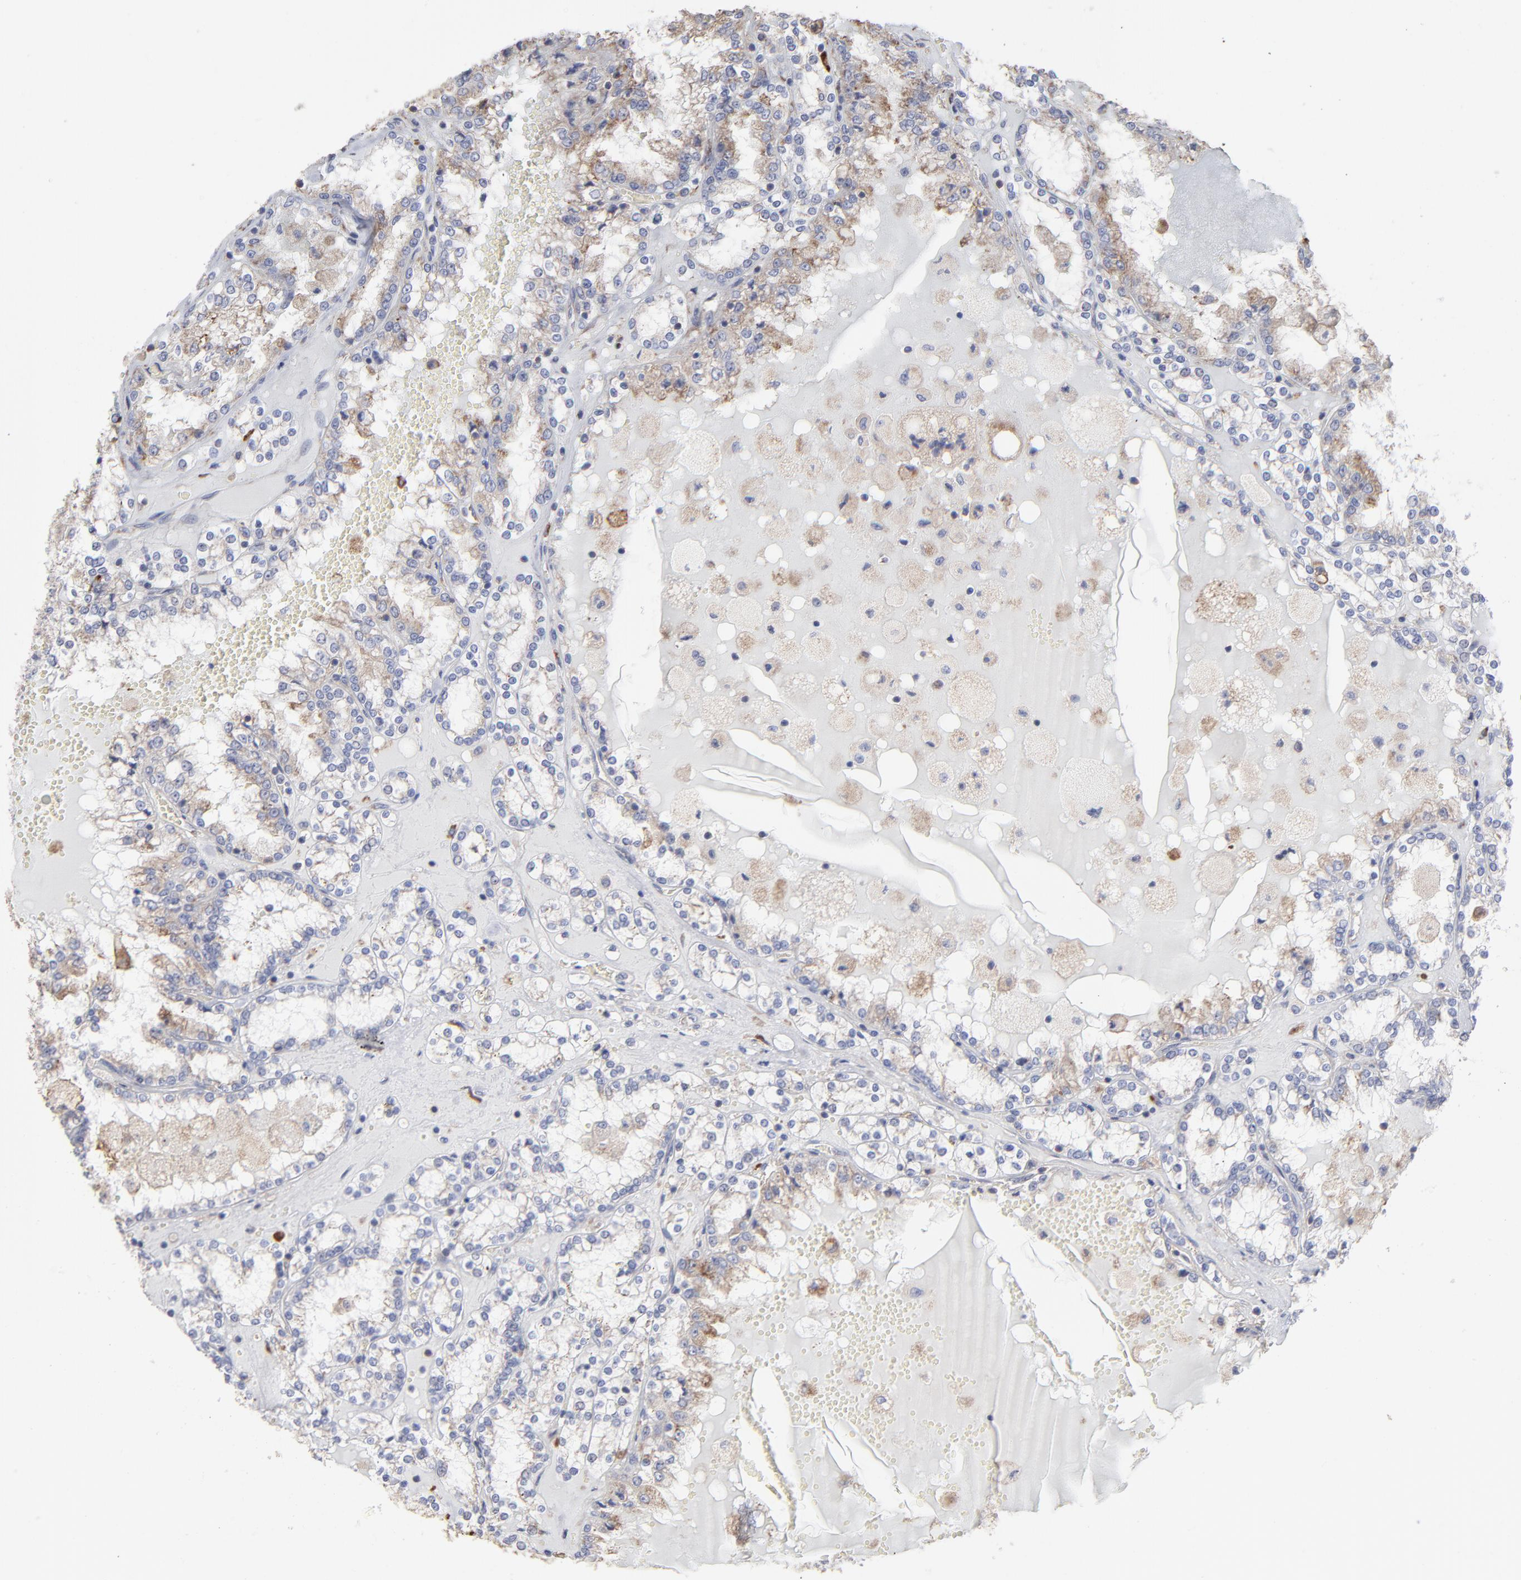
{"staining": {"intensity": "weak", "quantity": "25%-75%", "location": "cytoplasmic/membranous"}, "tissue": "renal cancer", "cell_type": "Tumor cells", "image_type": "cancer", "snomed": [{"axis": "morphology", "description": "Adenocarcinoma, NOS"}, {"axis": "topography", "description": "Kidney"}], "caption": "Renal cancer stained with DAB (3,3'-diaminobenzidine) immunohistochemistry (IHC) exhibits low levels of weak cytoplasmic/membranous staining in about 25%-75% of tumor cells.", "gene": "RPL3", "patient": {"sex": "female", "age": 56}}